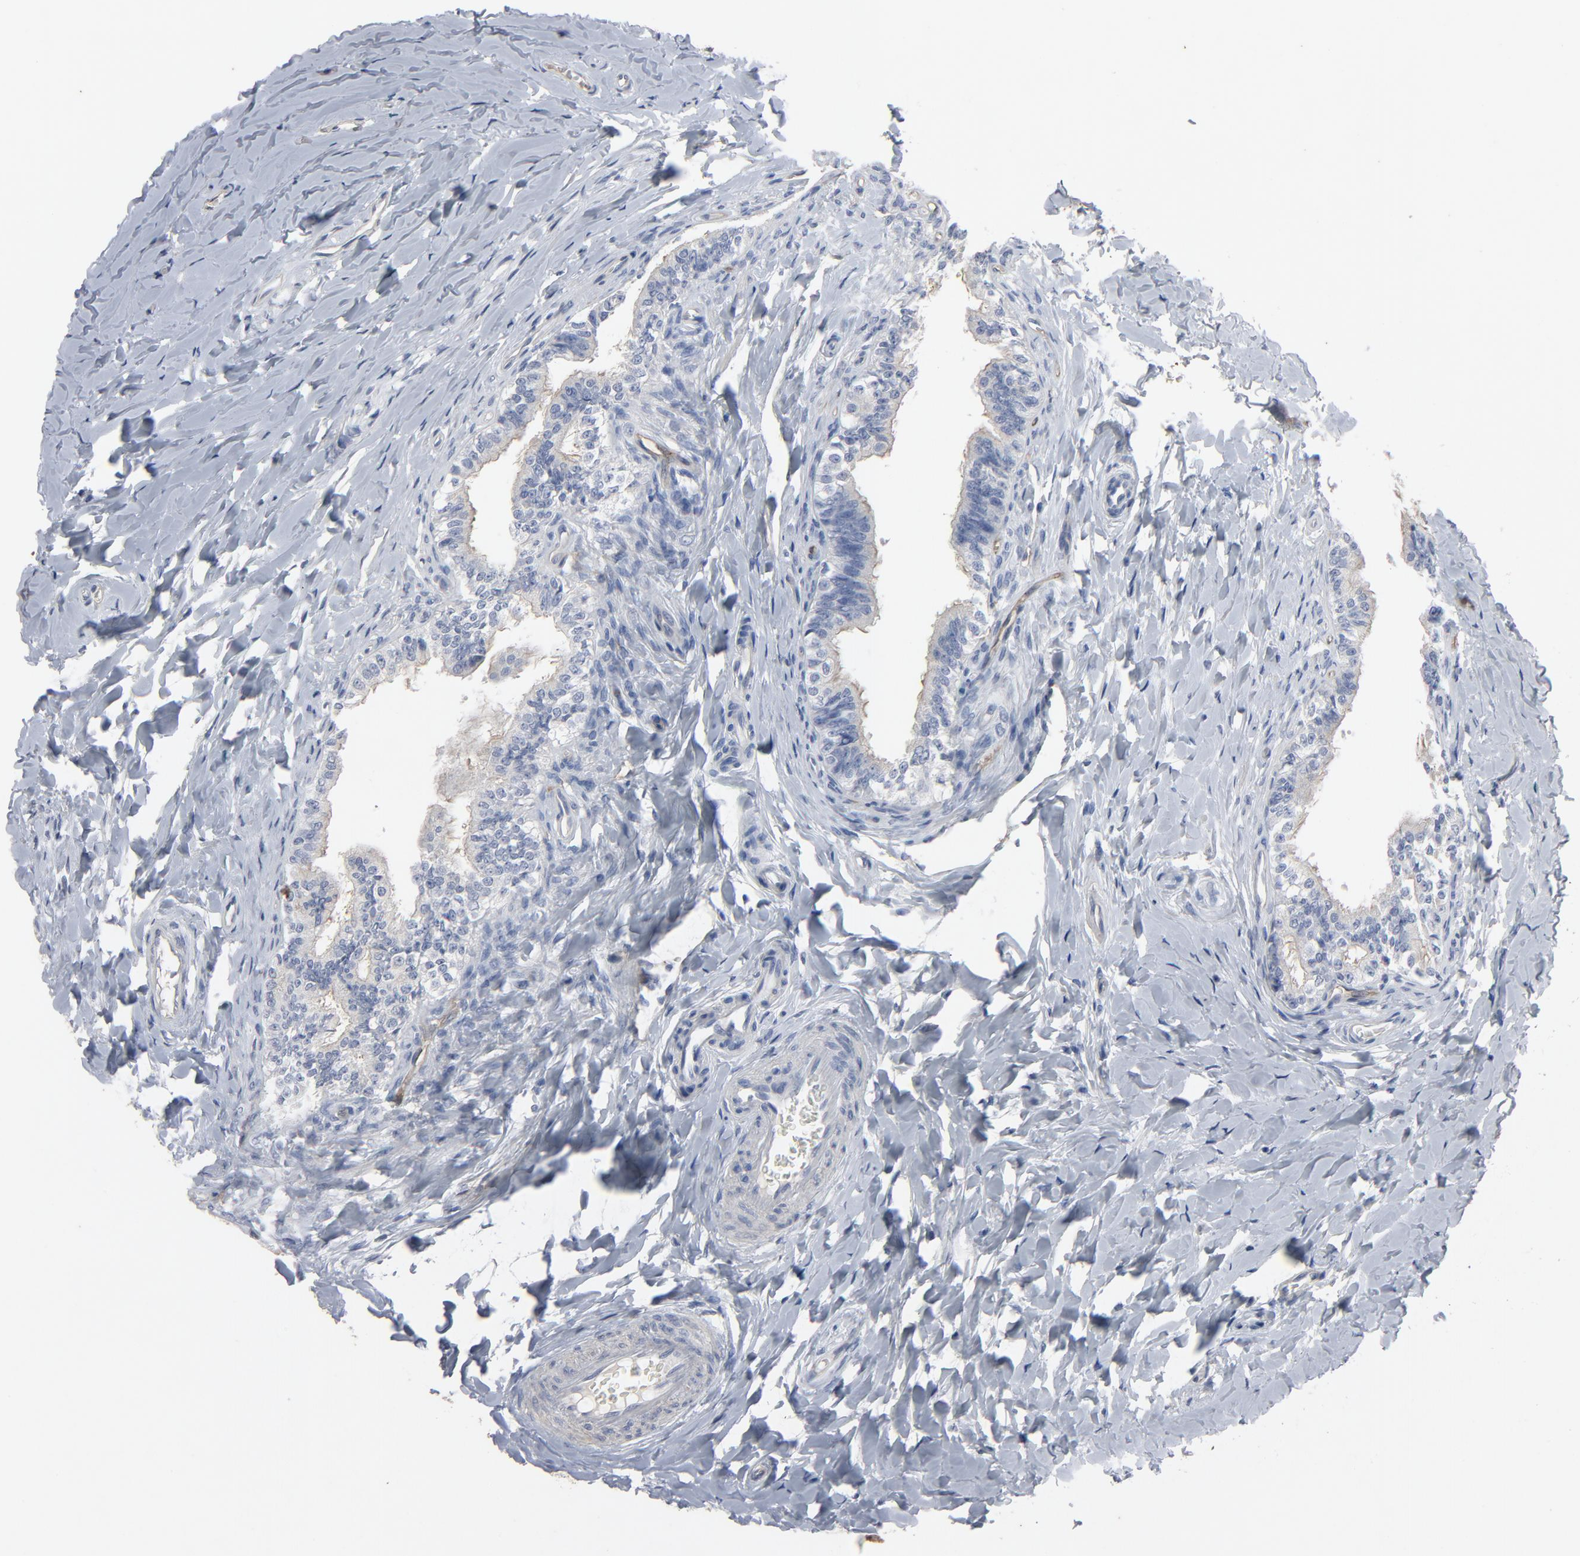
{"staining": {"intensity": "weak", "quantity": "<25%", "location": "cytoplasmic/membranous"}, "tissue": "epididymis", "cell_type": "Glandular cells", "image_type": "normal", "snomed": [{"axis": "morphology", "description": "Normal tissue, NOS"}, {"axis": "topography", "description": "Soft tissue"}, {"axis": "topography", "description": "Epididymis"}], "caption": "Glandular cells are negative for protein expression in benign human epididymis. (Brightfield microscopy of DAB (3,3'-diaminobenzidine) immunohistochemistry at high magnification).", "gene": "KDR", "patient": {"sex": "male", "age": 26}}